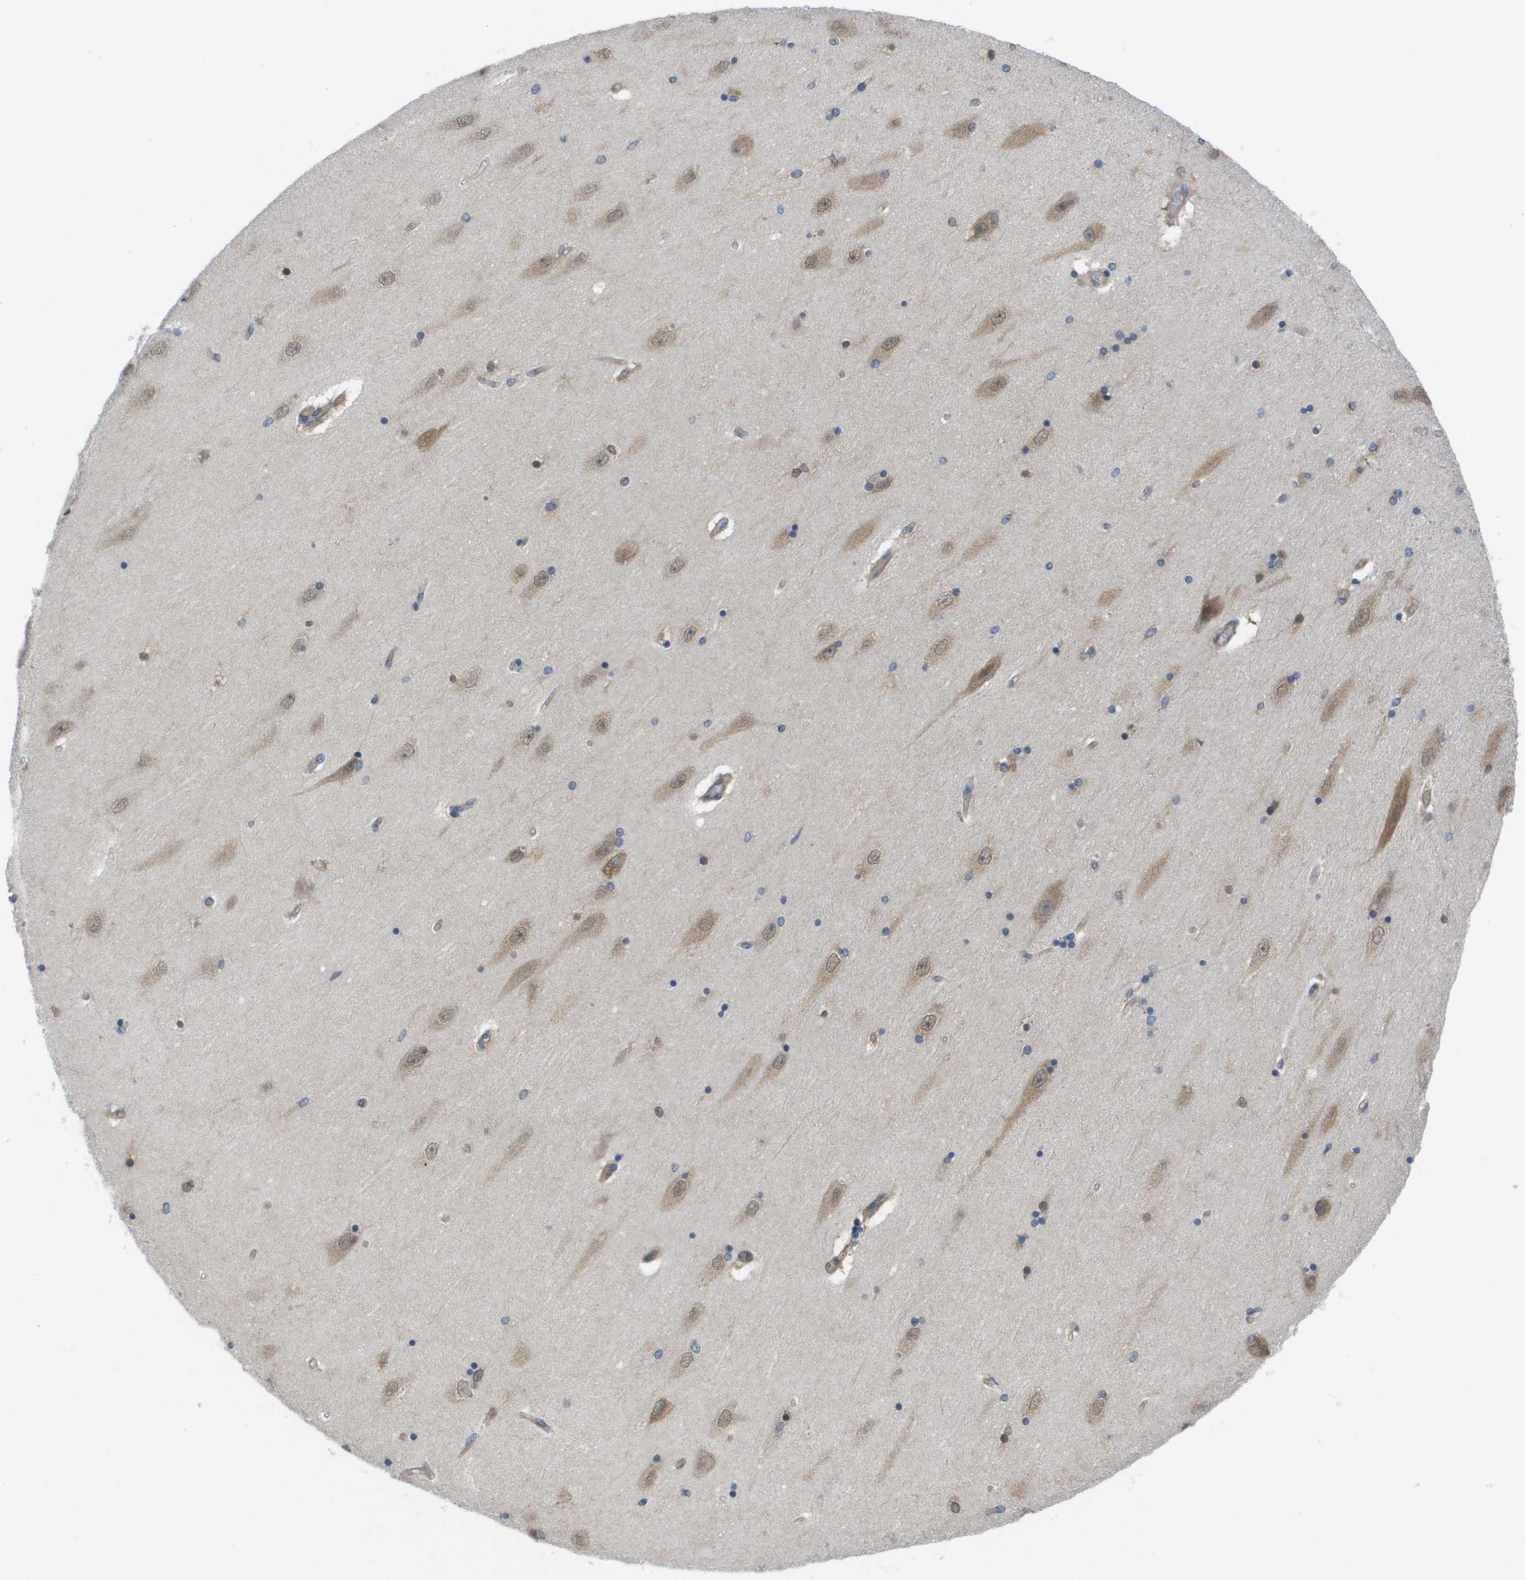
{"staining": {"intensity": "weak", "quantity": "<25%", "location": "cytoplasmic/membranous"}, "tissue": "hippocampus", "cell_type": "Glial cells", "image_type": "normal", "snomed": [{"axis": "morphology", "description": "Normal tissue, NOS"}, {"axis": "topography", "description": "Hippocampus"}], "caption": "Immunohistochemistry histopathology image of unremarkable human hippocampus stained for a protein (brown), which demonstrates no staining in glial cells. The staining is performed using DAB (3,3'-diaminobenzidine) brown chromogen with nuclei counter-stained in using hematoxylin.", "gene": "EIF4G2", "patient": {"sex": "female", "age": 54}}